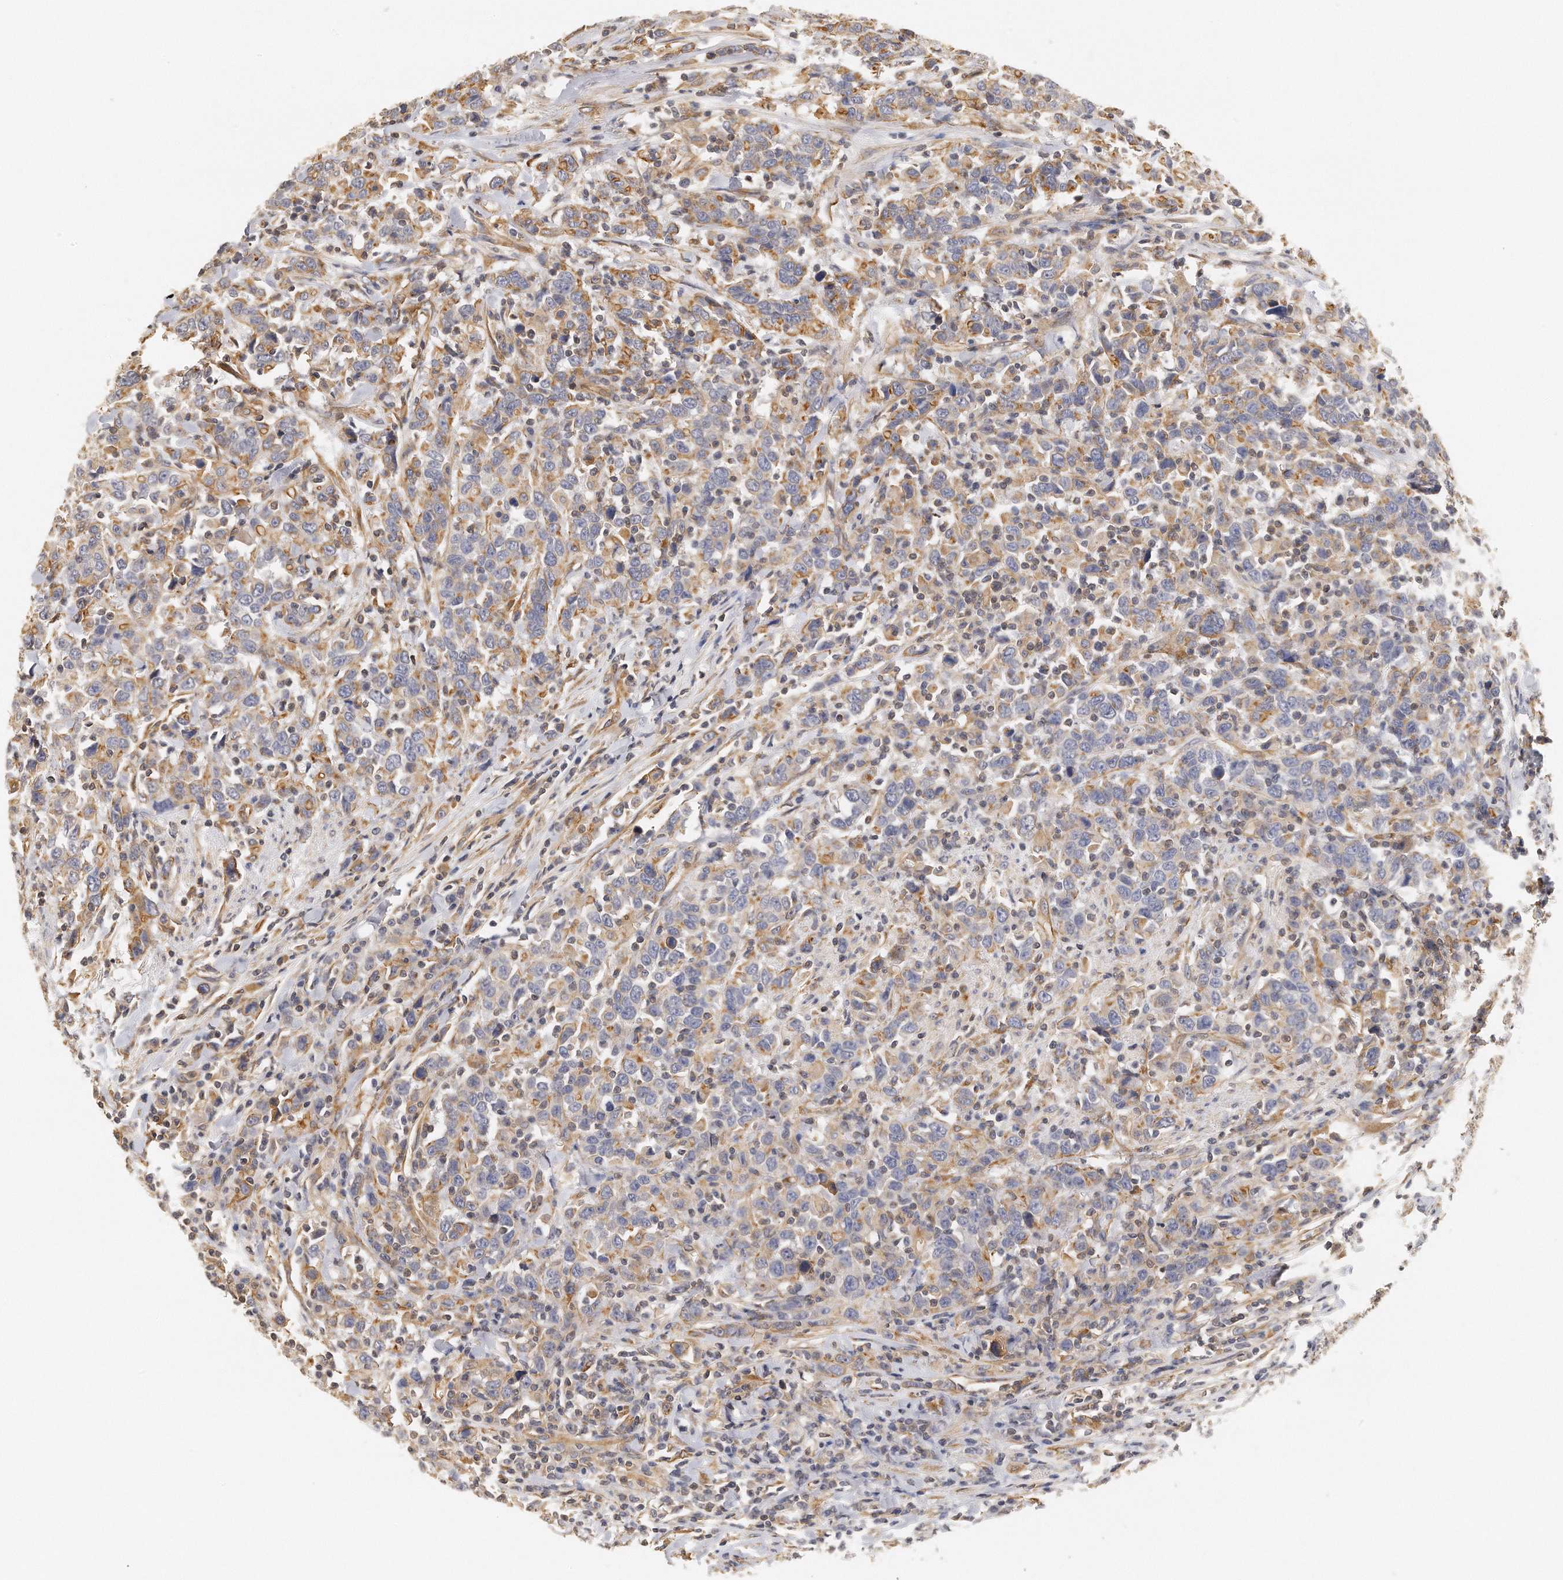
{"staining": {"intensity": "moderate", "quantity": "<25%", "location": "cytoplasmic/membranous"}, "tissue": "urothelial cancer", "cell_type": "Tumor cells", "image_type": "cancer", "snomed": [{"axis": "morphology", "description": "Urothelial carcinoma, High grade"}, {"axis": "topography", "description": "Urinary bladder"}], "caption": "Brown immunohistochemical staining in human urothelial cancer reveals moderate cytoplasmic/membranous positivity in approximately <25% of tumor cells. Nuclei are stained in blue.", "gene": "CHST7", "patient": {"sex": "male", "age": 61}}